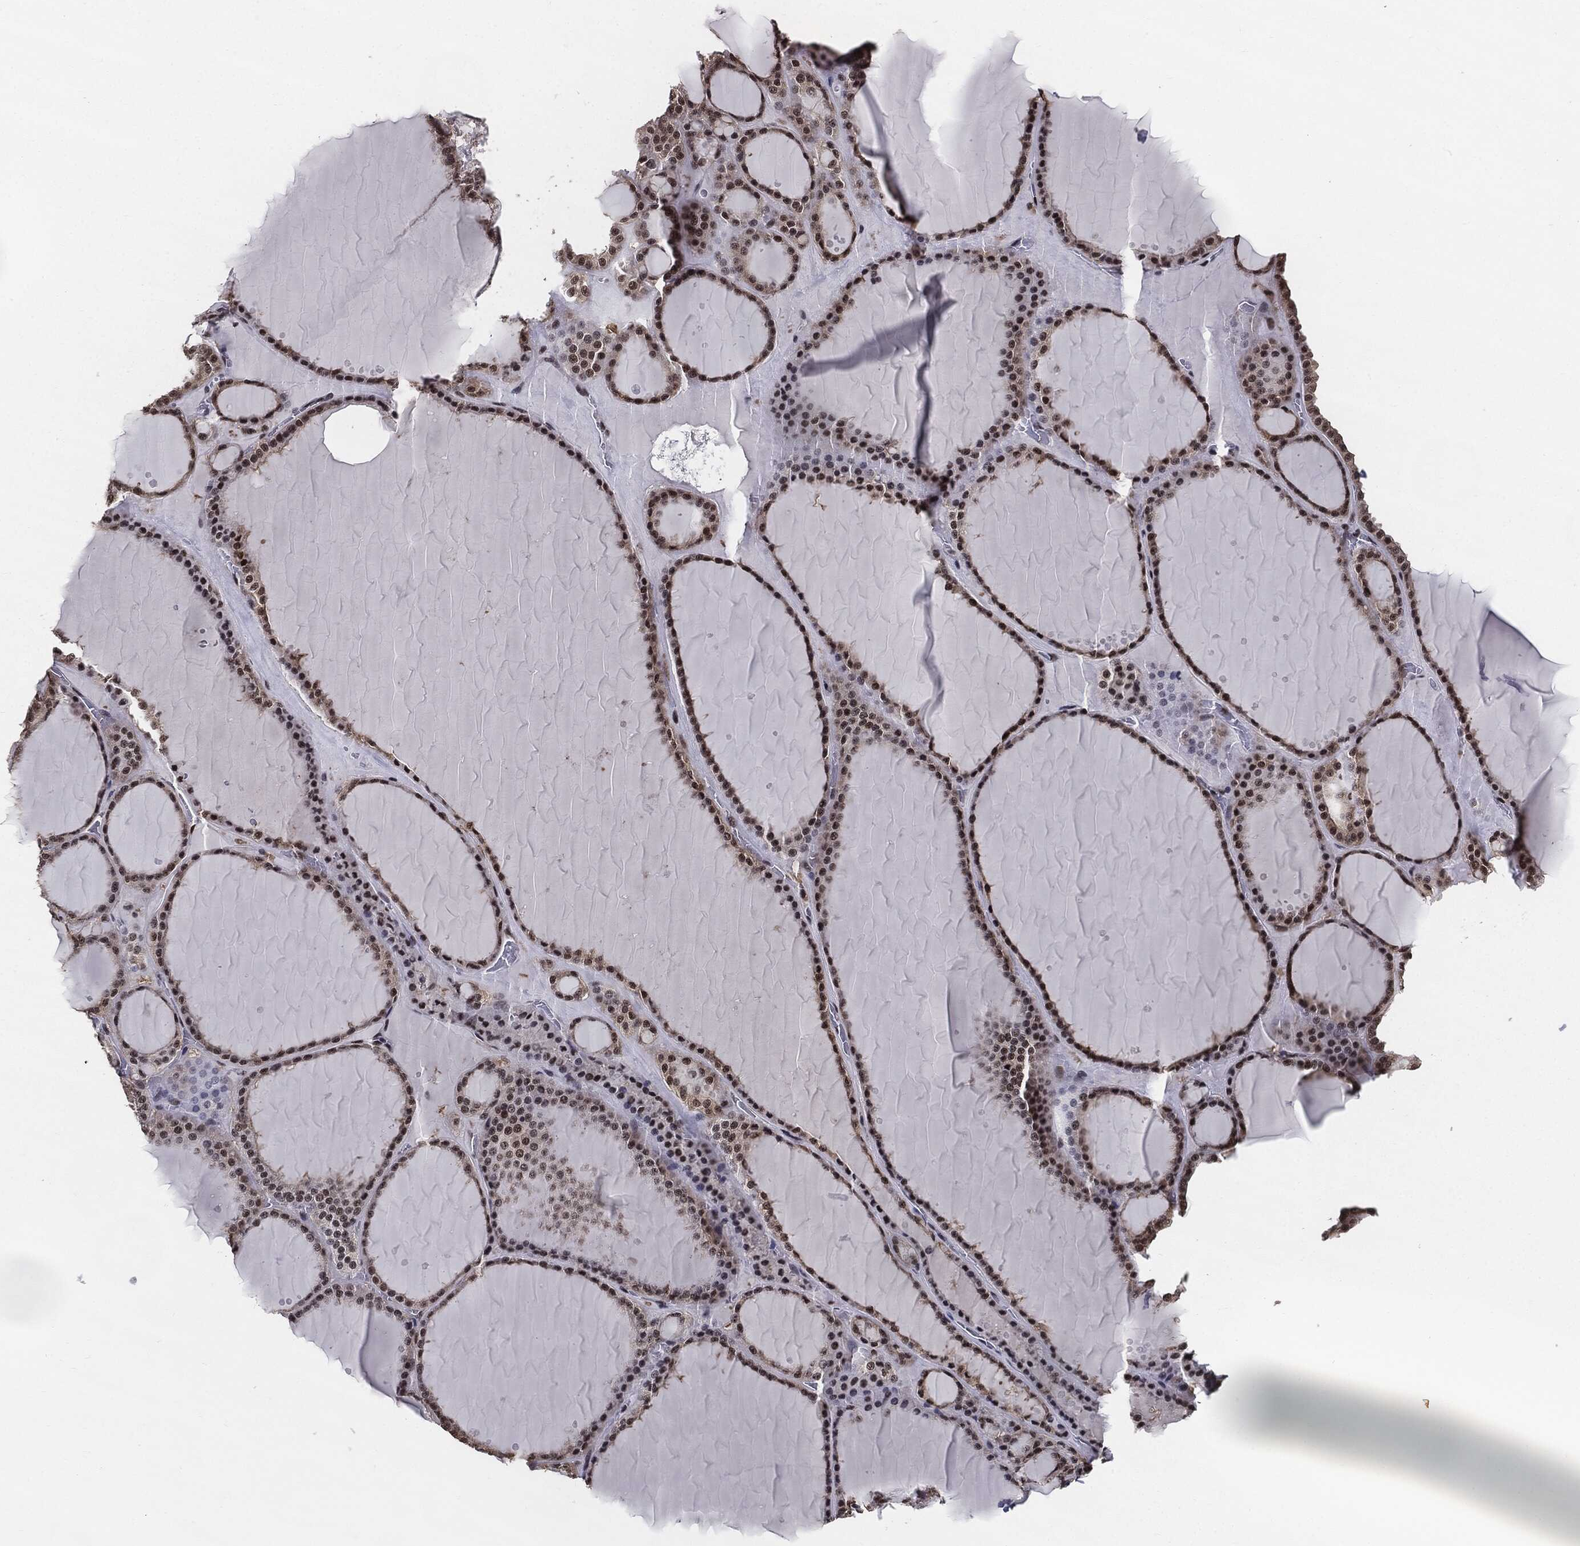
{"staining": {"intensity": "strong", "quantity": ">75%", "location": "nuclear"}, "tissue": "thyroid gland", "cell_type": "Glandular cells", "image_type": "normal", "snomed": [{"axis": "morphology", "description": "Normal tissue, NOS"}, {"axis": "topography", "description": "Thyroid gland"}], "caption": "Glandular cells demonstrate high levels of strong nuclear positivity in about >75% of cells in benign human thyroid gland. Using DAB (brown) and hematoxylin (blue) stains, captured at high magnification using brightfield microscopy.", "gene": "JUN", "patient": {"sex": "male", "age": 63}}